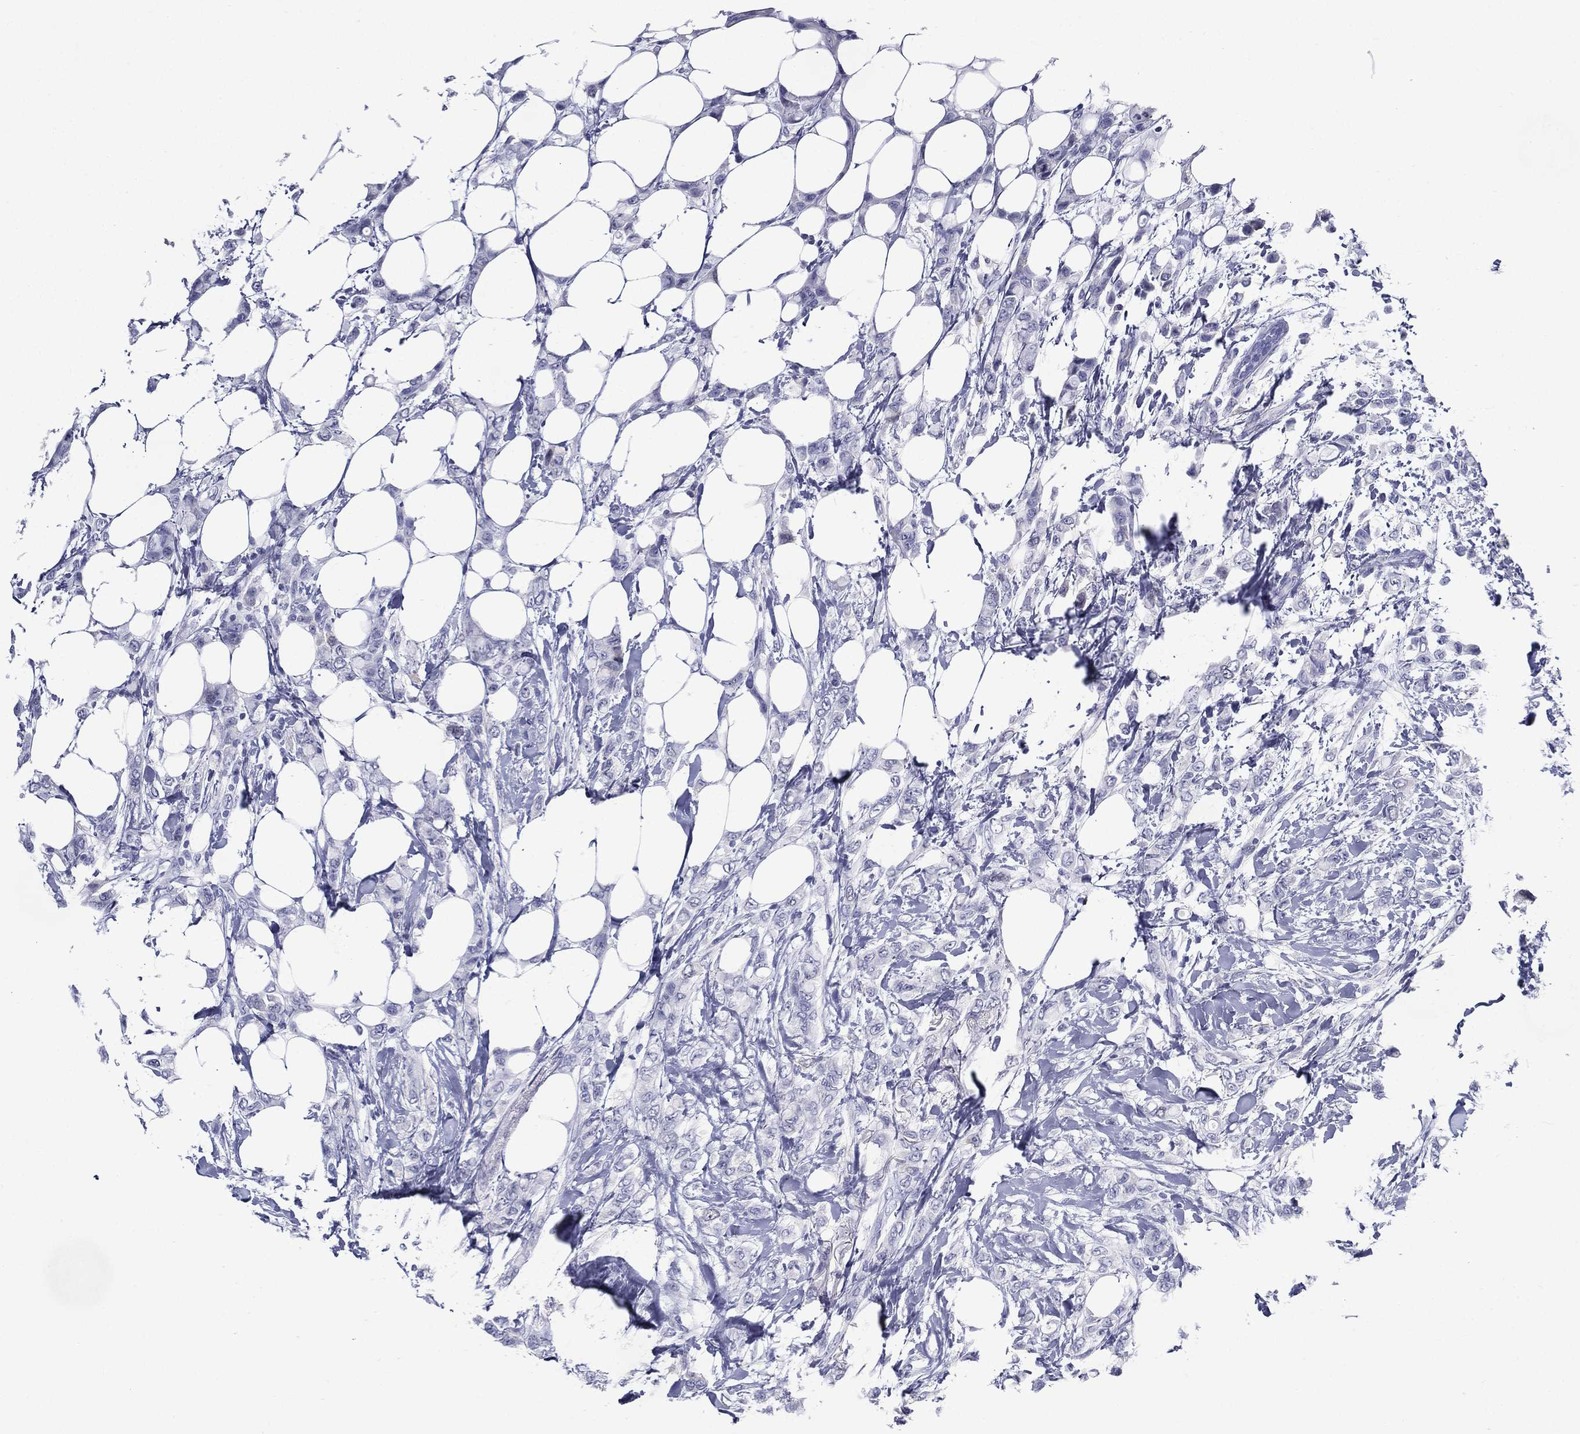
{"staining": {"intensity": "negative", "quantity": "none", "location": "none"}, "tissue": "breast cancer", "cell_type": "Tumor cells", "image_type": "cancer", "snomed": [{"axis": "morphology", "description": "Lobular carcinoma"}, {"axis": "topography", "description": "Breast"}], "caption": "DAB (3,3'-diaminobenzidine) immunohistochemical staining of human lobular carcinoma (breast) displays no significant expression in tumor cells.", "gene": "KIF2C", "patient": {"sex": "female", "age": 66}}